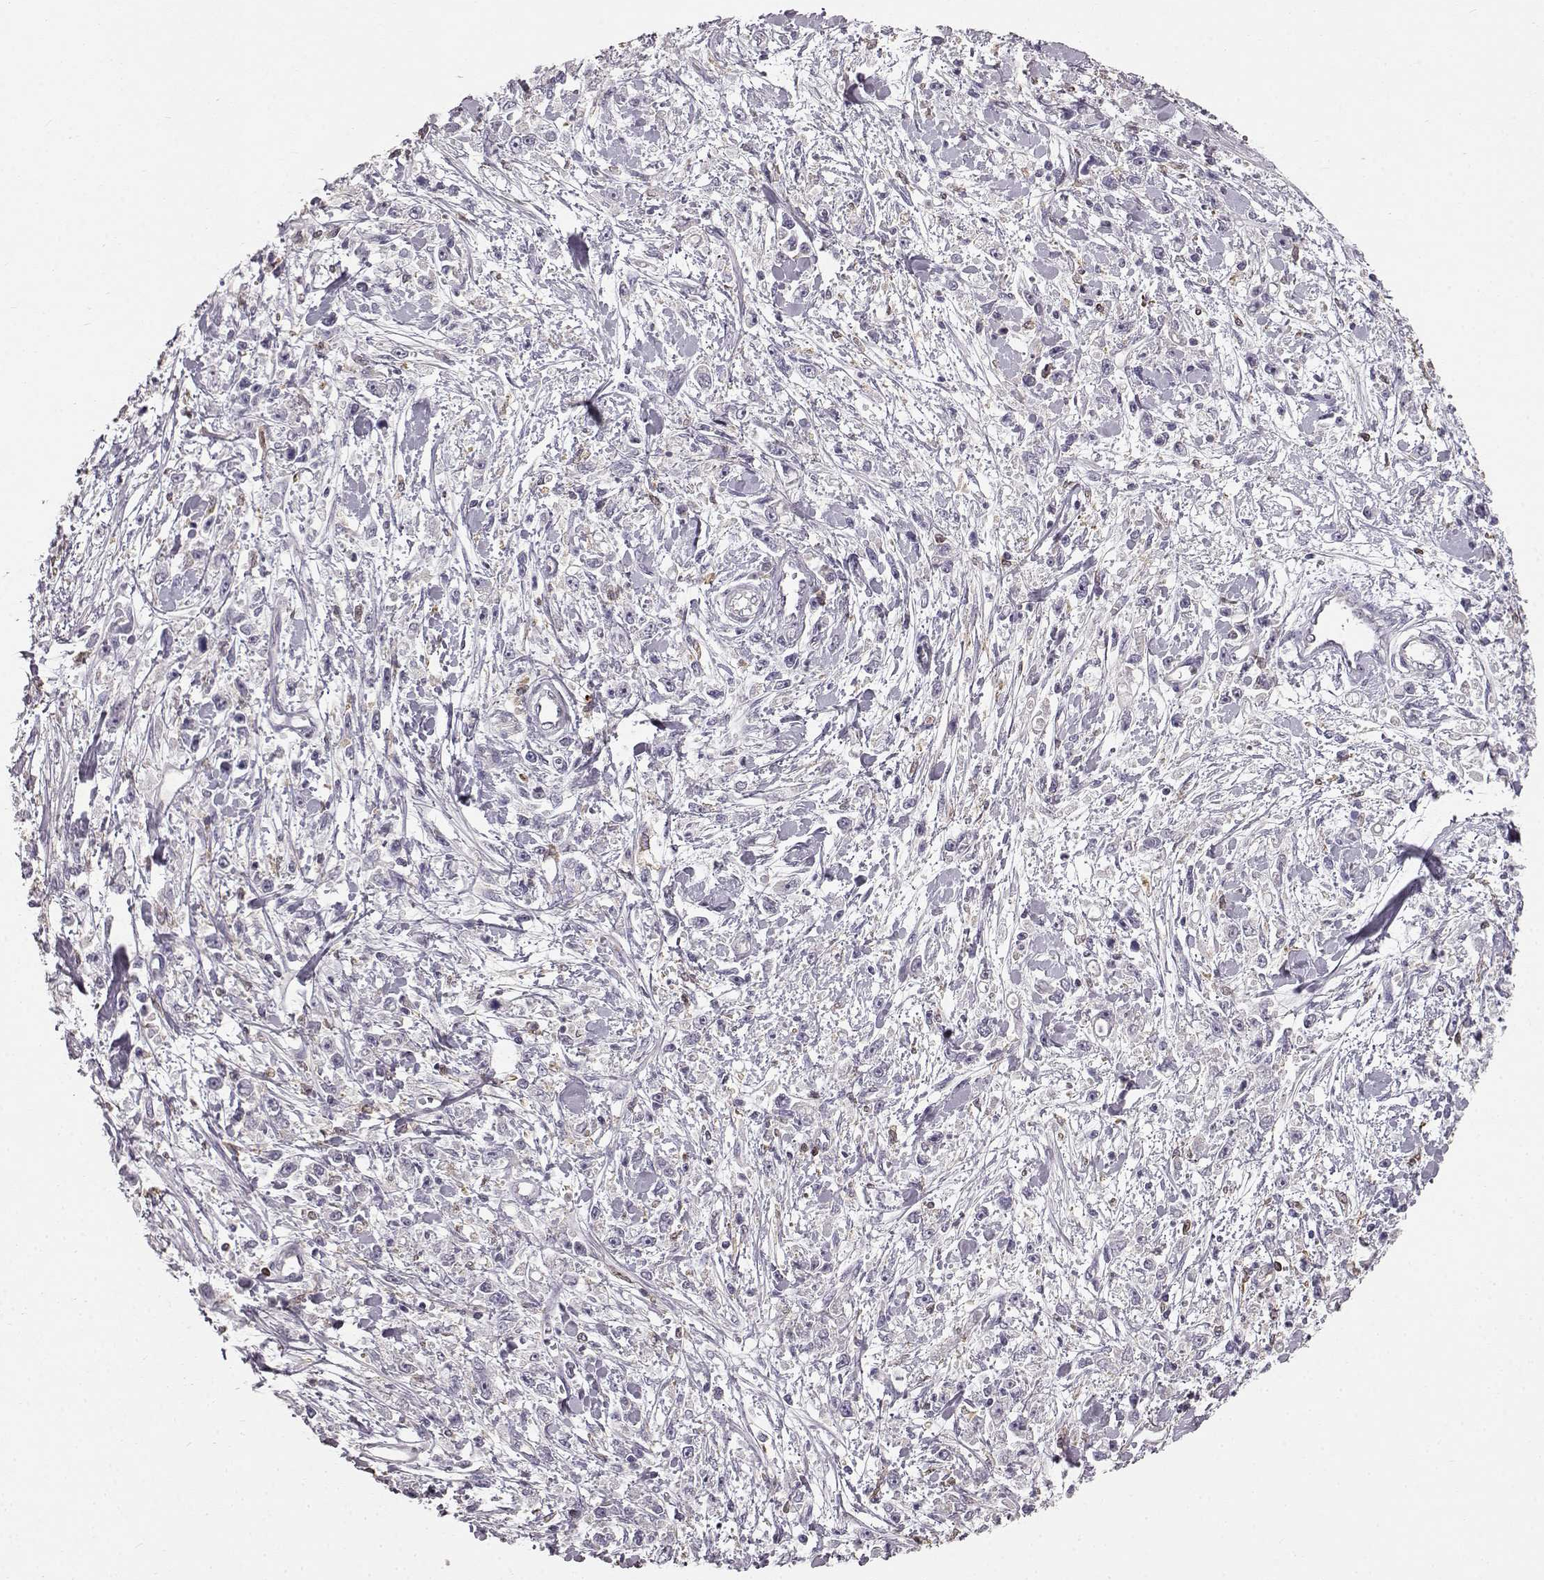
{"staining": {"intensity": "negative", "quantity": "none", "location": "none"}, "tissue": "stomach cancer", "cell_type": "Tumor cells", "image_type": "cancer", "snomed": [{"axis": "morphology", "description": "Adenocarcinoma, NOS"}, {"axis": "topography", "description": "Stomach"}], "caption": "Tumor cells show no significant protein expression in stomach cancer.", "gene": "SPAG17", "patient": {"sex": "female", "age": 59}}